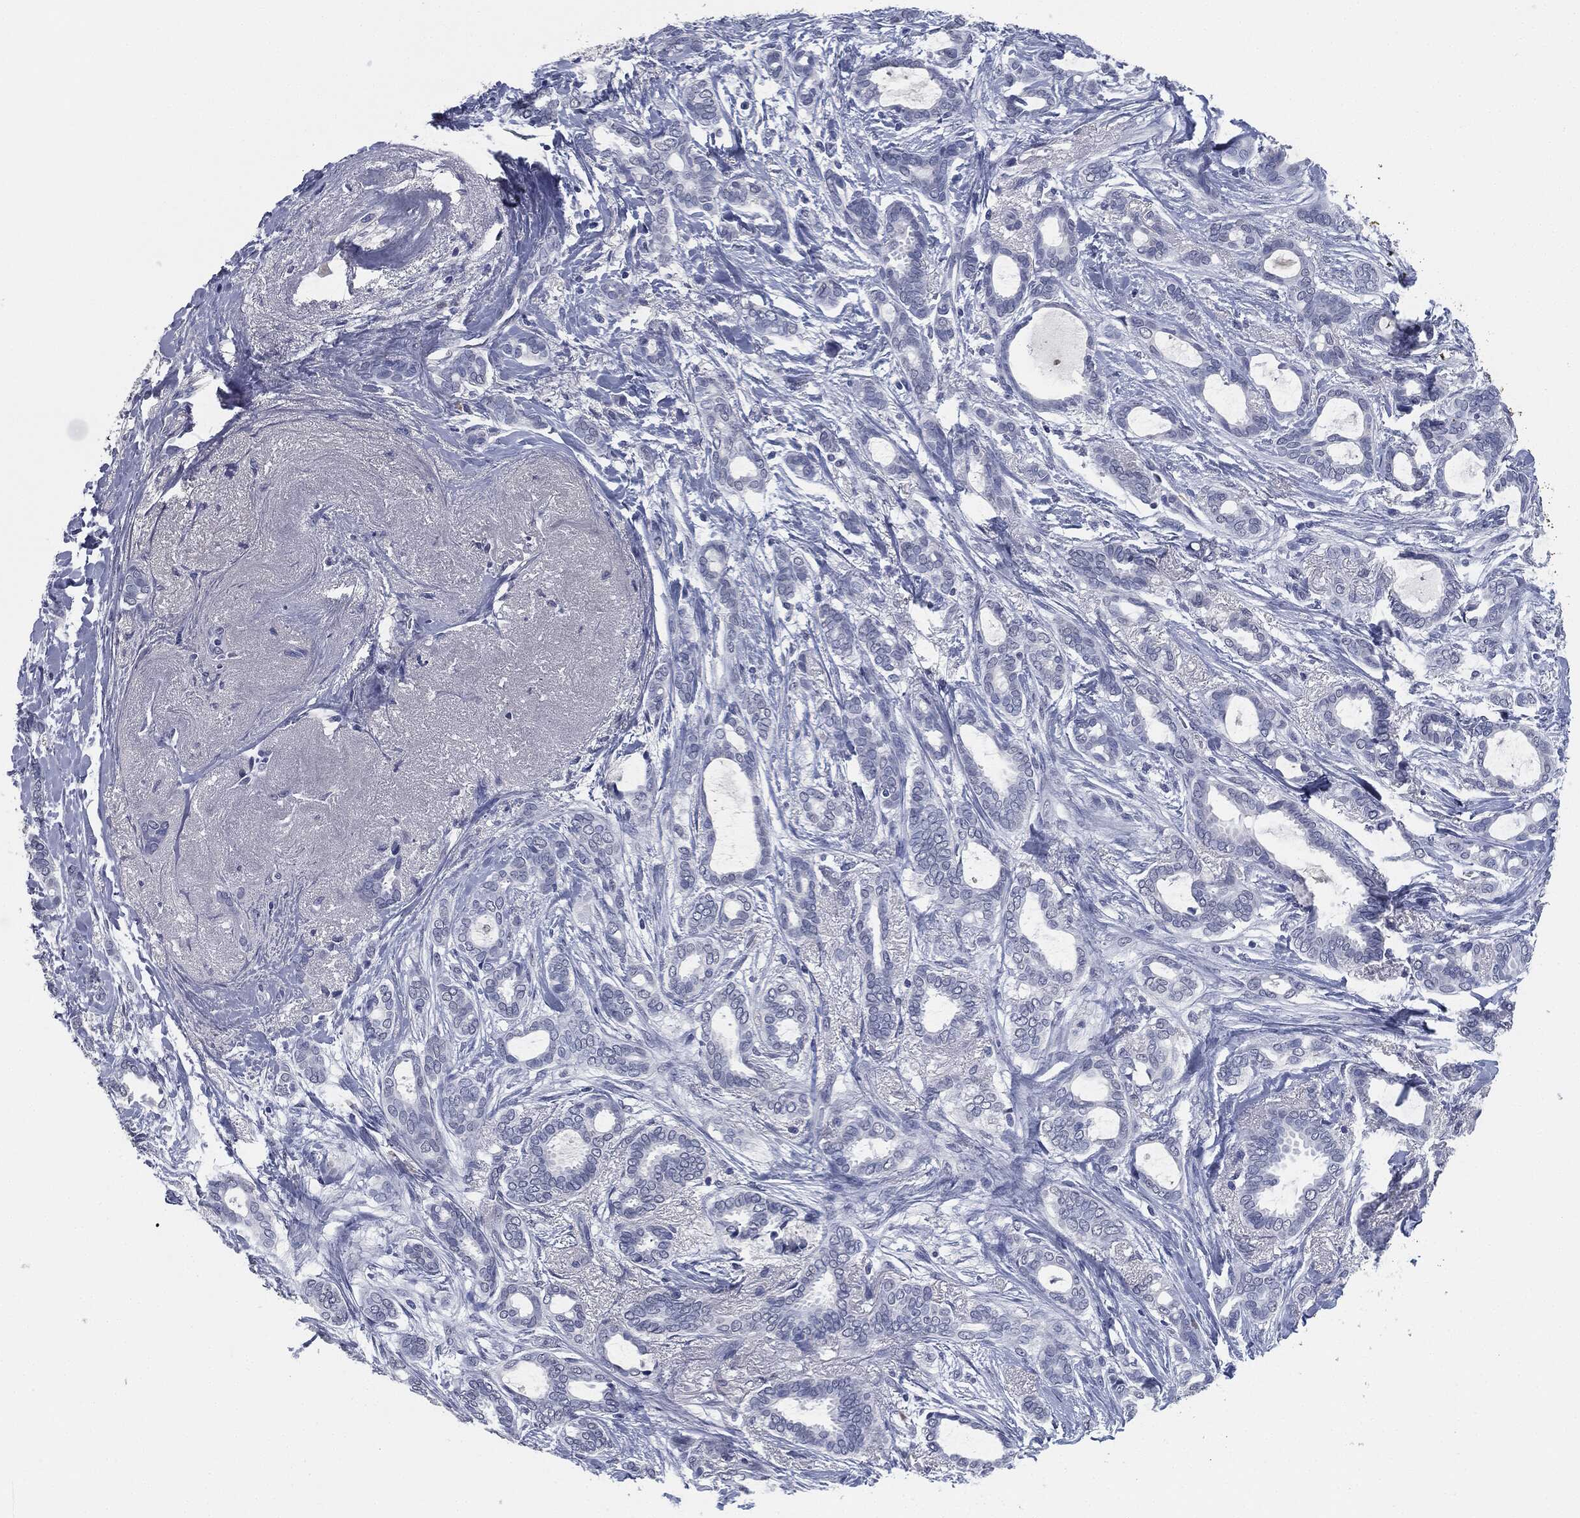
{"staining": {"intensity": "negative", "quantity": "none", "location": "none"}, "tissue": "breast cancer", "cell_type": "Tumor cells", "image_type": "cancer", "snomed": [{"axis": "morphology", "description": "Duct carcinoma"}, {"axis": "topography", "description": "Breast"}], "caption": "Tumor cells are negative for brown protein staining in intraductal carcinoma (breast).", "gene": "SIGLEC7", "patient": {"sex": "female", "age": 51}}